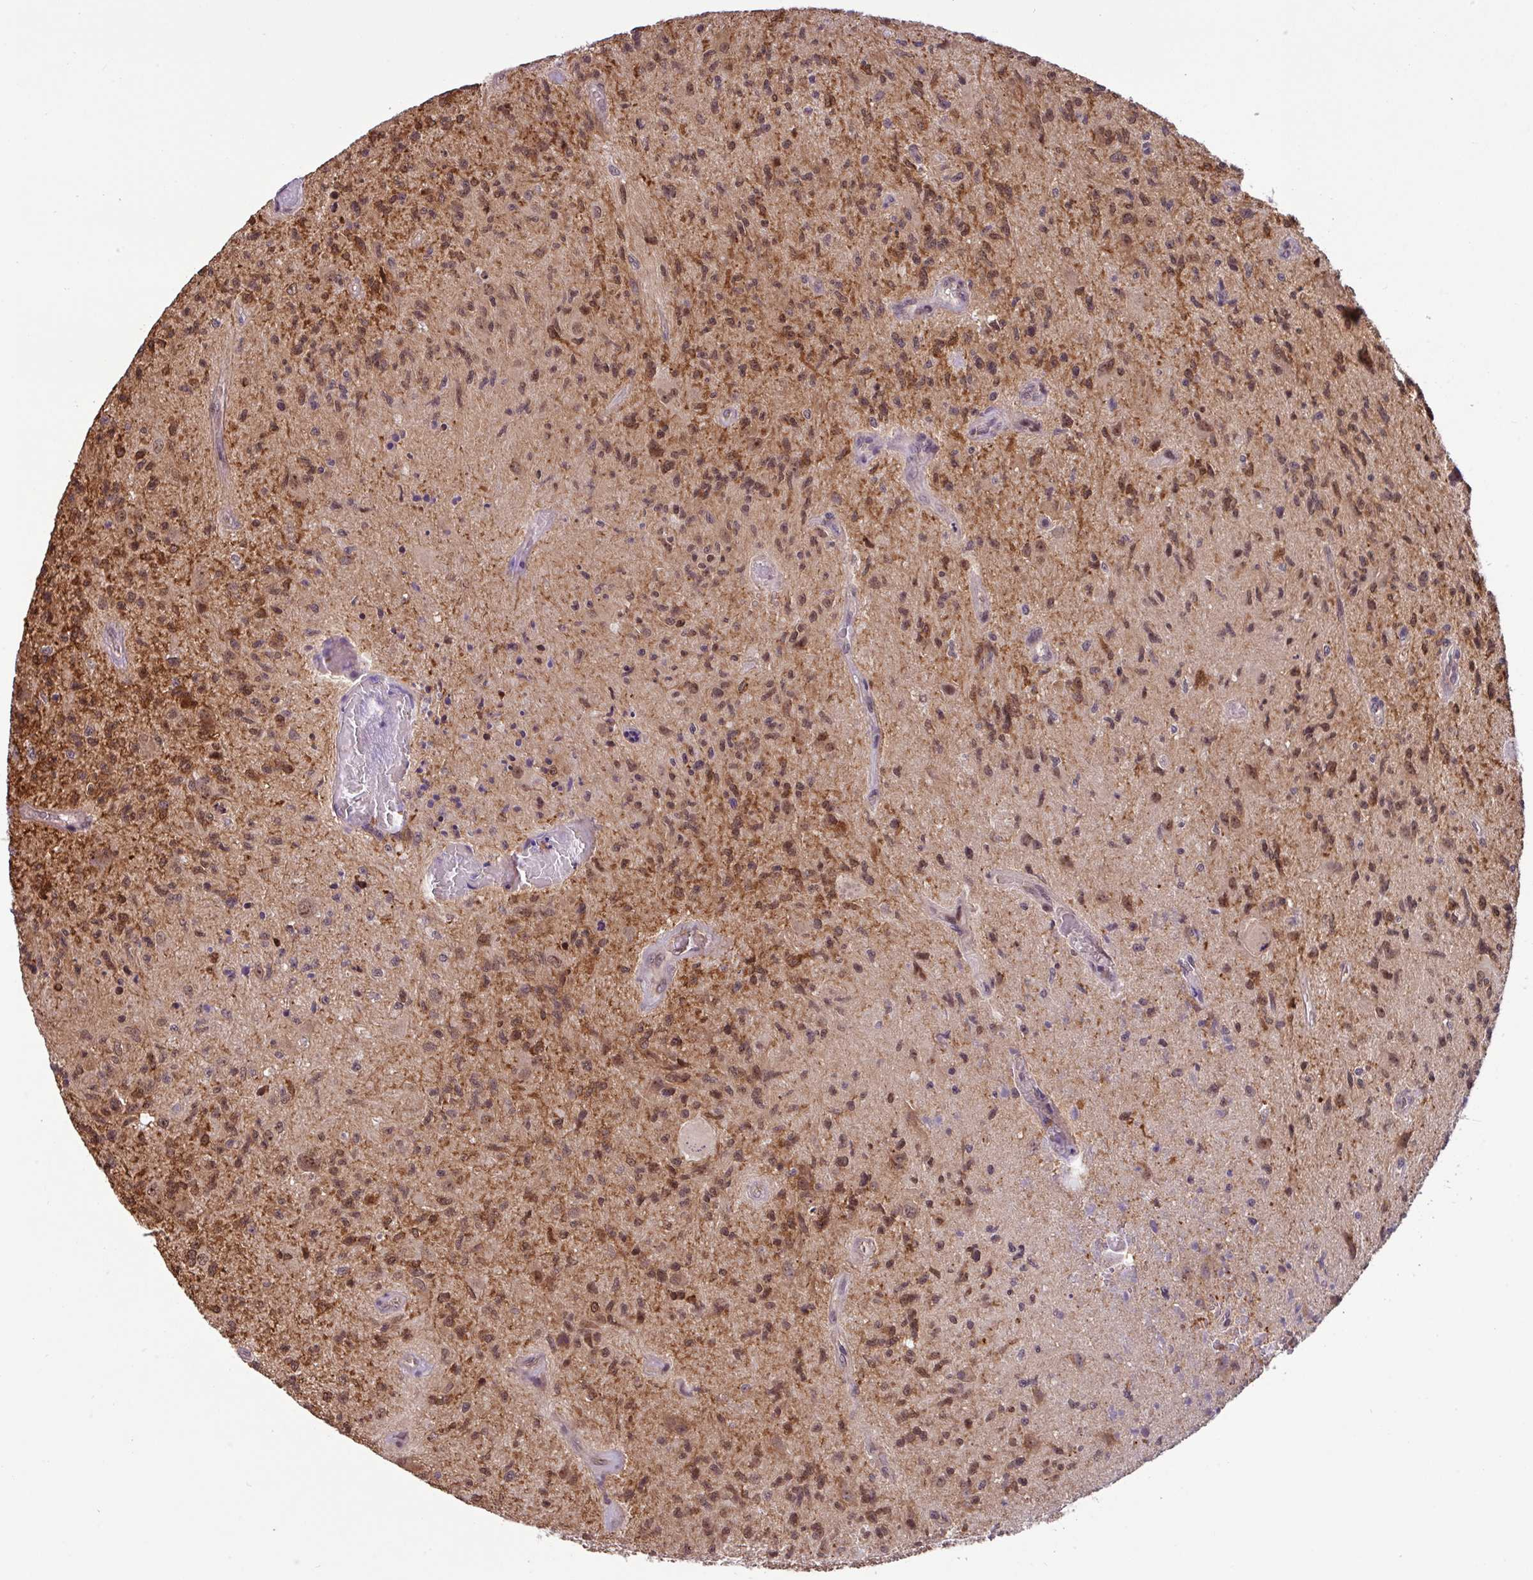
{"staining": {"intensity": "moderate", "quantity": ">75%", "location": "cytoplasmic/membranous,nuclear"}, "tissue": "glioma", "cell_type": "Tumor cells", "image_type": "cancer", "snomed": [{"axis": "morphology", "description": "Glioma, malignant, High grade"}, {"axis": "topography", "description": "Brain"}], "caption": "About >75% of tumor cells in human malignant glioma (high-grade) reveal moderate cytoplasmic/membranous and nuclear protein positivity as visualized by brown immunohistochemical staining.", "gene": "C7orf50", "patient": {"sex": "male", "age": 67}}